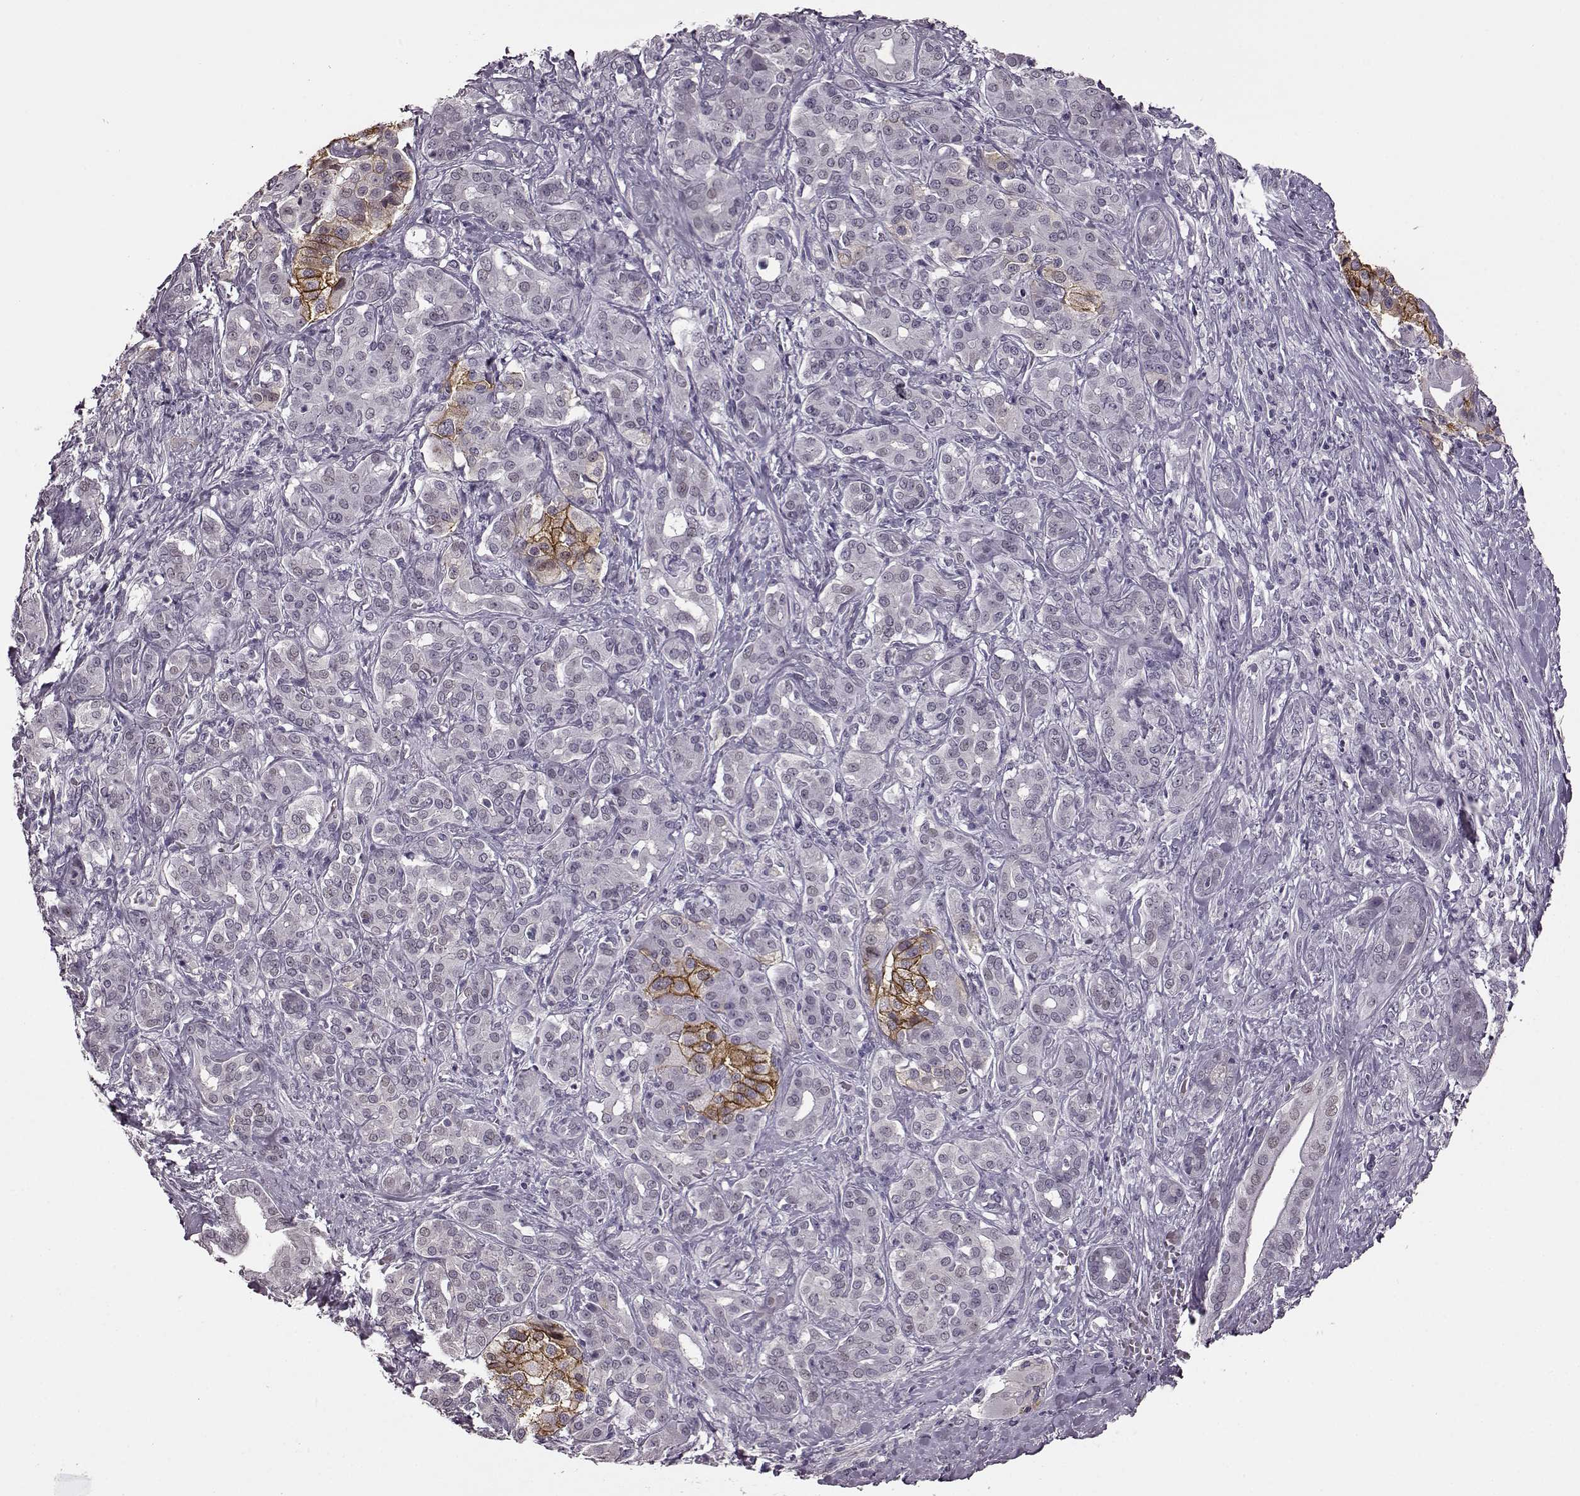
{"staining": {"intensity": "negative", "quantity": "none", "location": "none"}, "tissue": "pancreatic cancer", "cell_type": "Tumor cells", "image_type": "cancer", "snomed": [{"axis": "morphology", "description": "Normal tissue, NOS"}, {"axis": "morphology", "description": "Inflammation, NOS"}, {"axis": "morphology", "description": "Adenocarcinoma, NOS"}, {"axis": "topography", "description": "Pancreas"}], "caption": "DAB (3,3'-diaminobenzidine) immunohistochemical staining of pancreatic cancer shows no significant staining in tumor cells.", "gene": "STX1B", "patient": {"sex": "male", "age": 57}}